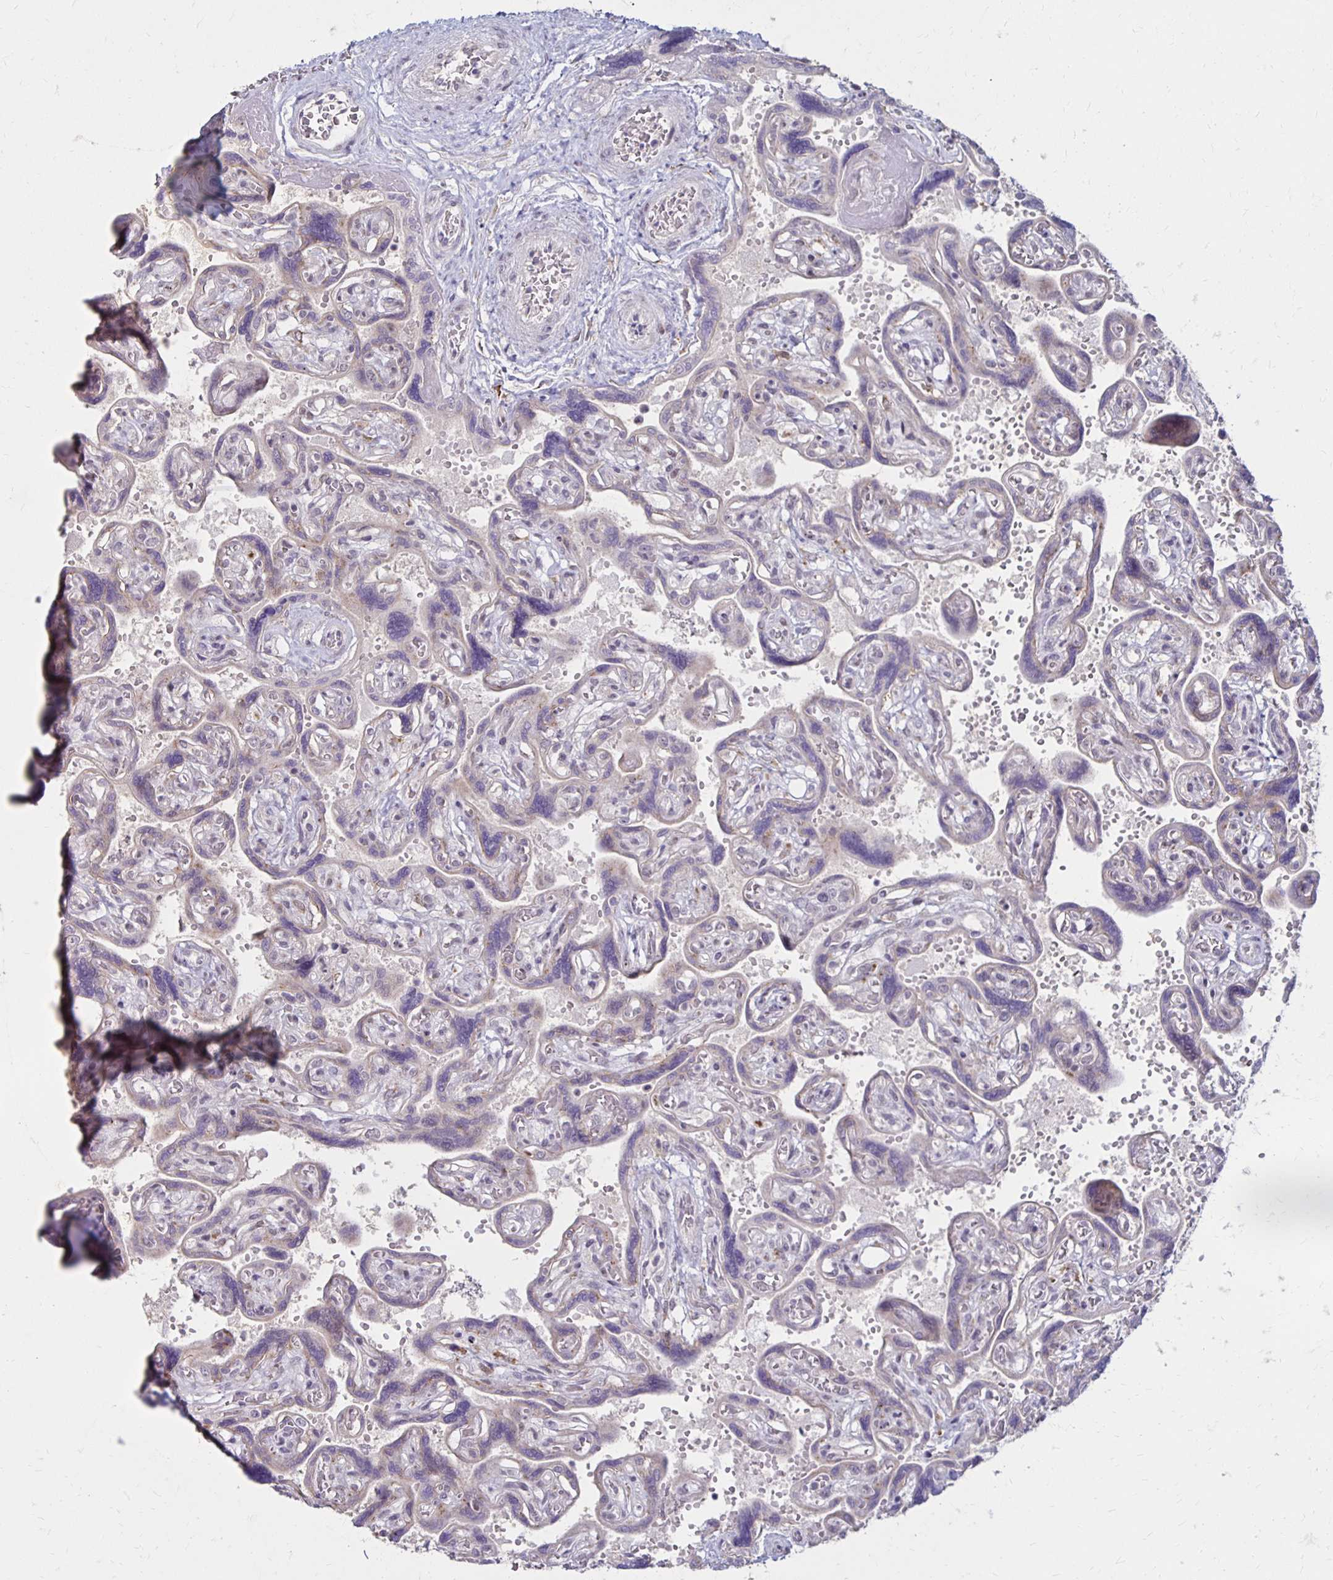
{"staining": {"intensity": "weak", "quantity": "25%-75%", "location": "cytoplasmic/membranous"}, "tissue": "placenta", "cell_type": "Decidual cells", "image_type": "normal", "snomed": [{"axis": "morphology", "description": "Normal tissue, NOS"}, {"axis": "topography", "description": "Placenta"}], "caption": "Immunohistochemistry (IHC) of normal human placenta shows low levels of weak cytoplasmic/membranous expression in about 25%-75% of decidual cells. The staining was performed using DAB to visualize the protein expression in brown, while the nuclei were stained in blue with hematoxylin (Magnification: 20x).", "gene": "DAGLA", "patient": {"sex": "female", "age": 32}}